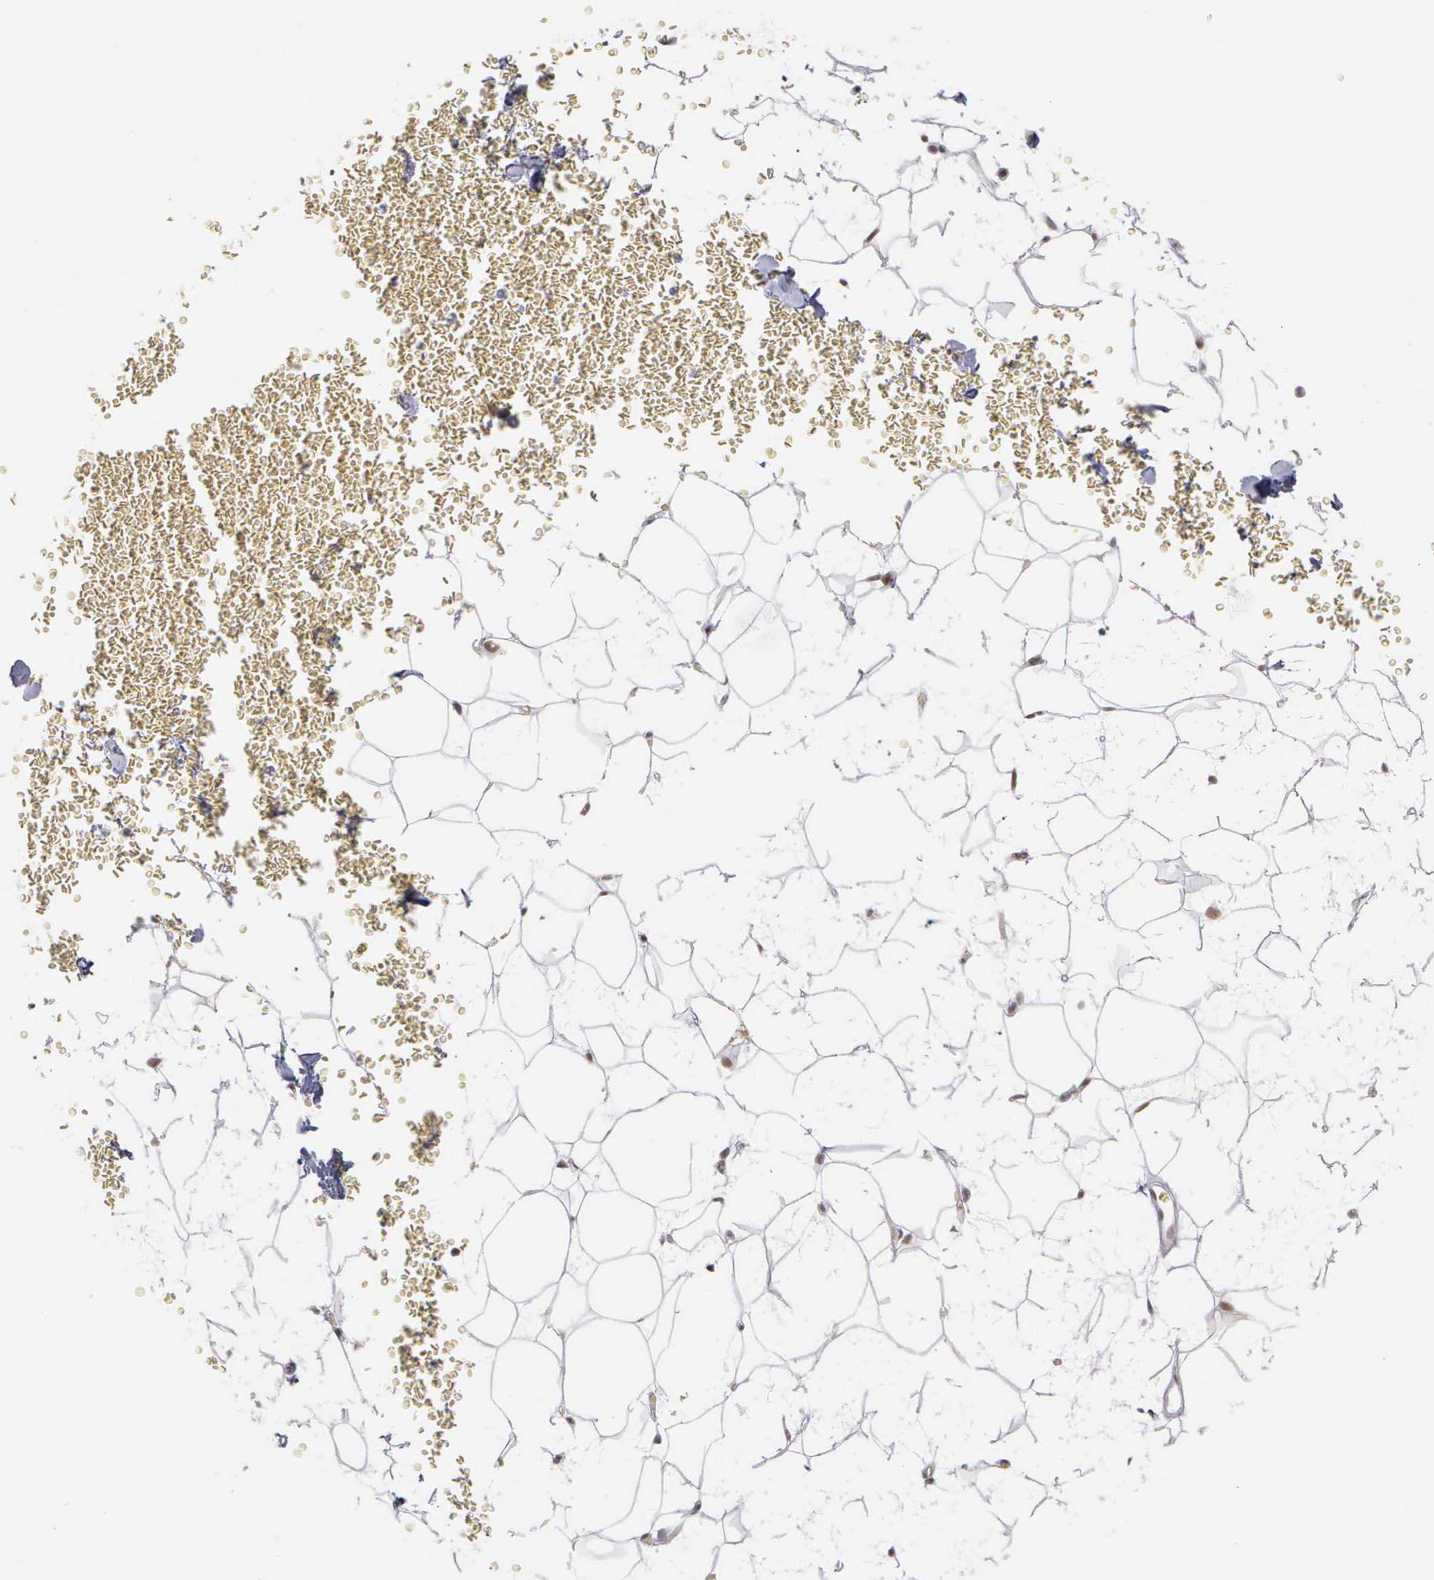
{"staining": {"intensity": "moderate", "quantity": ">75%", "location": "cytoplasmic/membranous"}, "tissue": "adipose tissue", "cell_type": "Adipocytes", "image_type": "normal", "snomed": [{"axis": "morphology", "description": "Normal tissue, NOS"}, {"axis": "morphology", "description": "Inflammation, NOS"}, {"axis": "topography", "description": "Lymph node"}, {"axis": "topography", "description": "Peripheral nerve tissue"}], "caption": "Adipose tissue stained for a protein reveals moderate cytoplasmic/membranous positivity in adipocytes.", "gene": "CSTF2", "patient": {"sex": "male", "age": 52}}